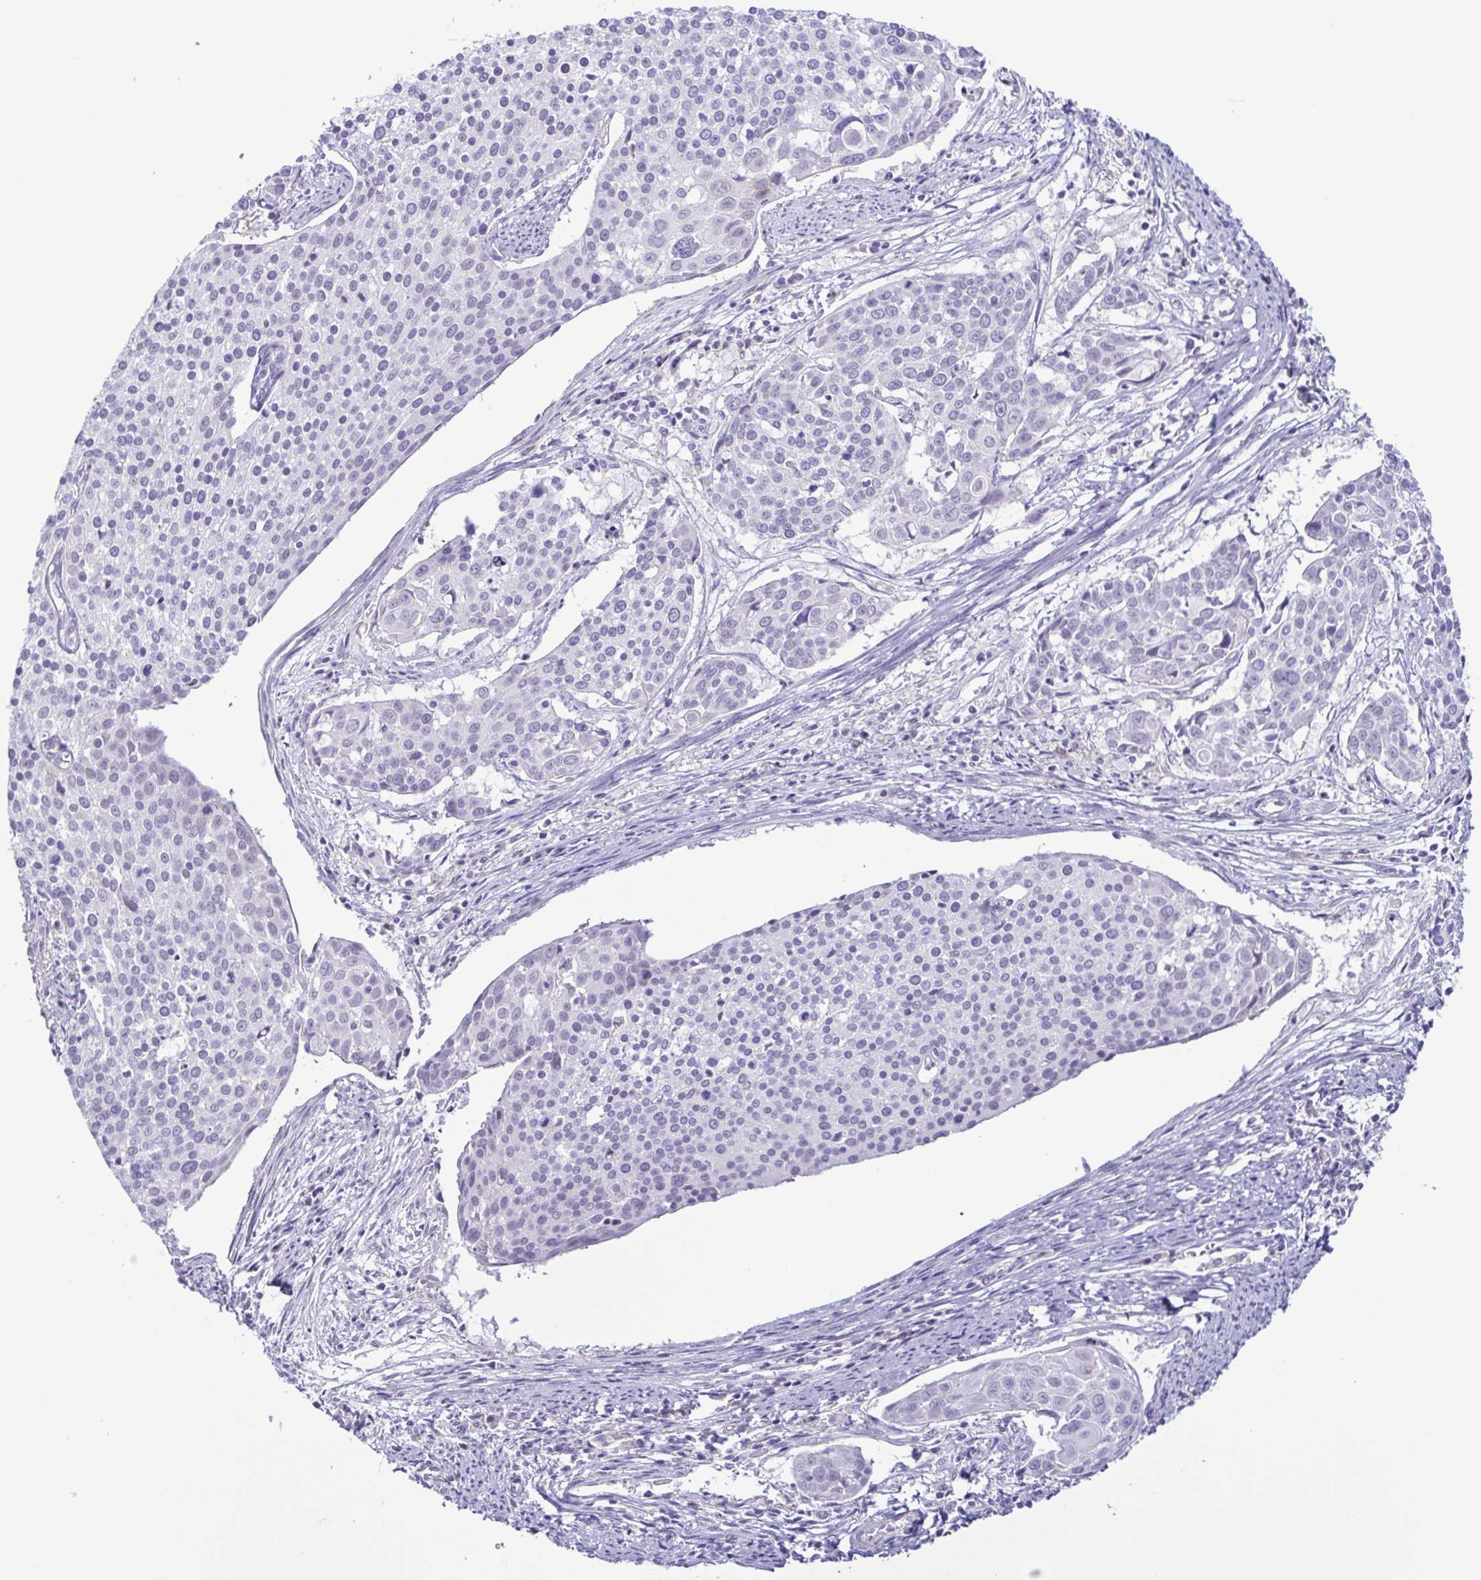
{"staining": {"intensity": "negative", "quantity": "none", "location": "none"}, "tissue": "cervical cancer", "cell_type": "Tumor cells", "image_type": "cancer", "snomed": [{"axis": "morphology", "description": "Squamous cell carcinoma, NOS"}, {"axis": "topography", "description": "Cervix"}], "caption": "The micrograph exhibits no significant expression in tumor cells of cervical squamous cell carcinoma. The staining is performed using DAB (3,3'-diaminobenzidine) brown chromogen with nuclei counter-stained in using hematoxylin.", "gene": "TERT", "patient": {"sex": "female", "age": 39}}